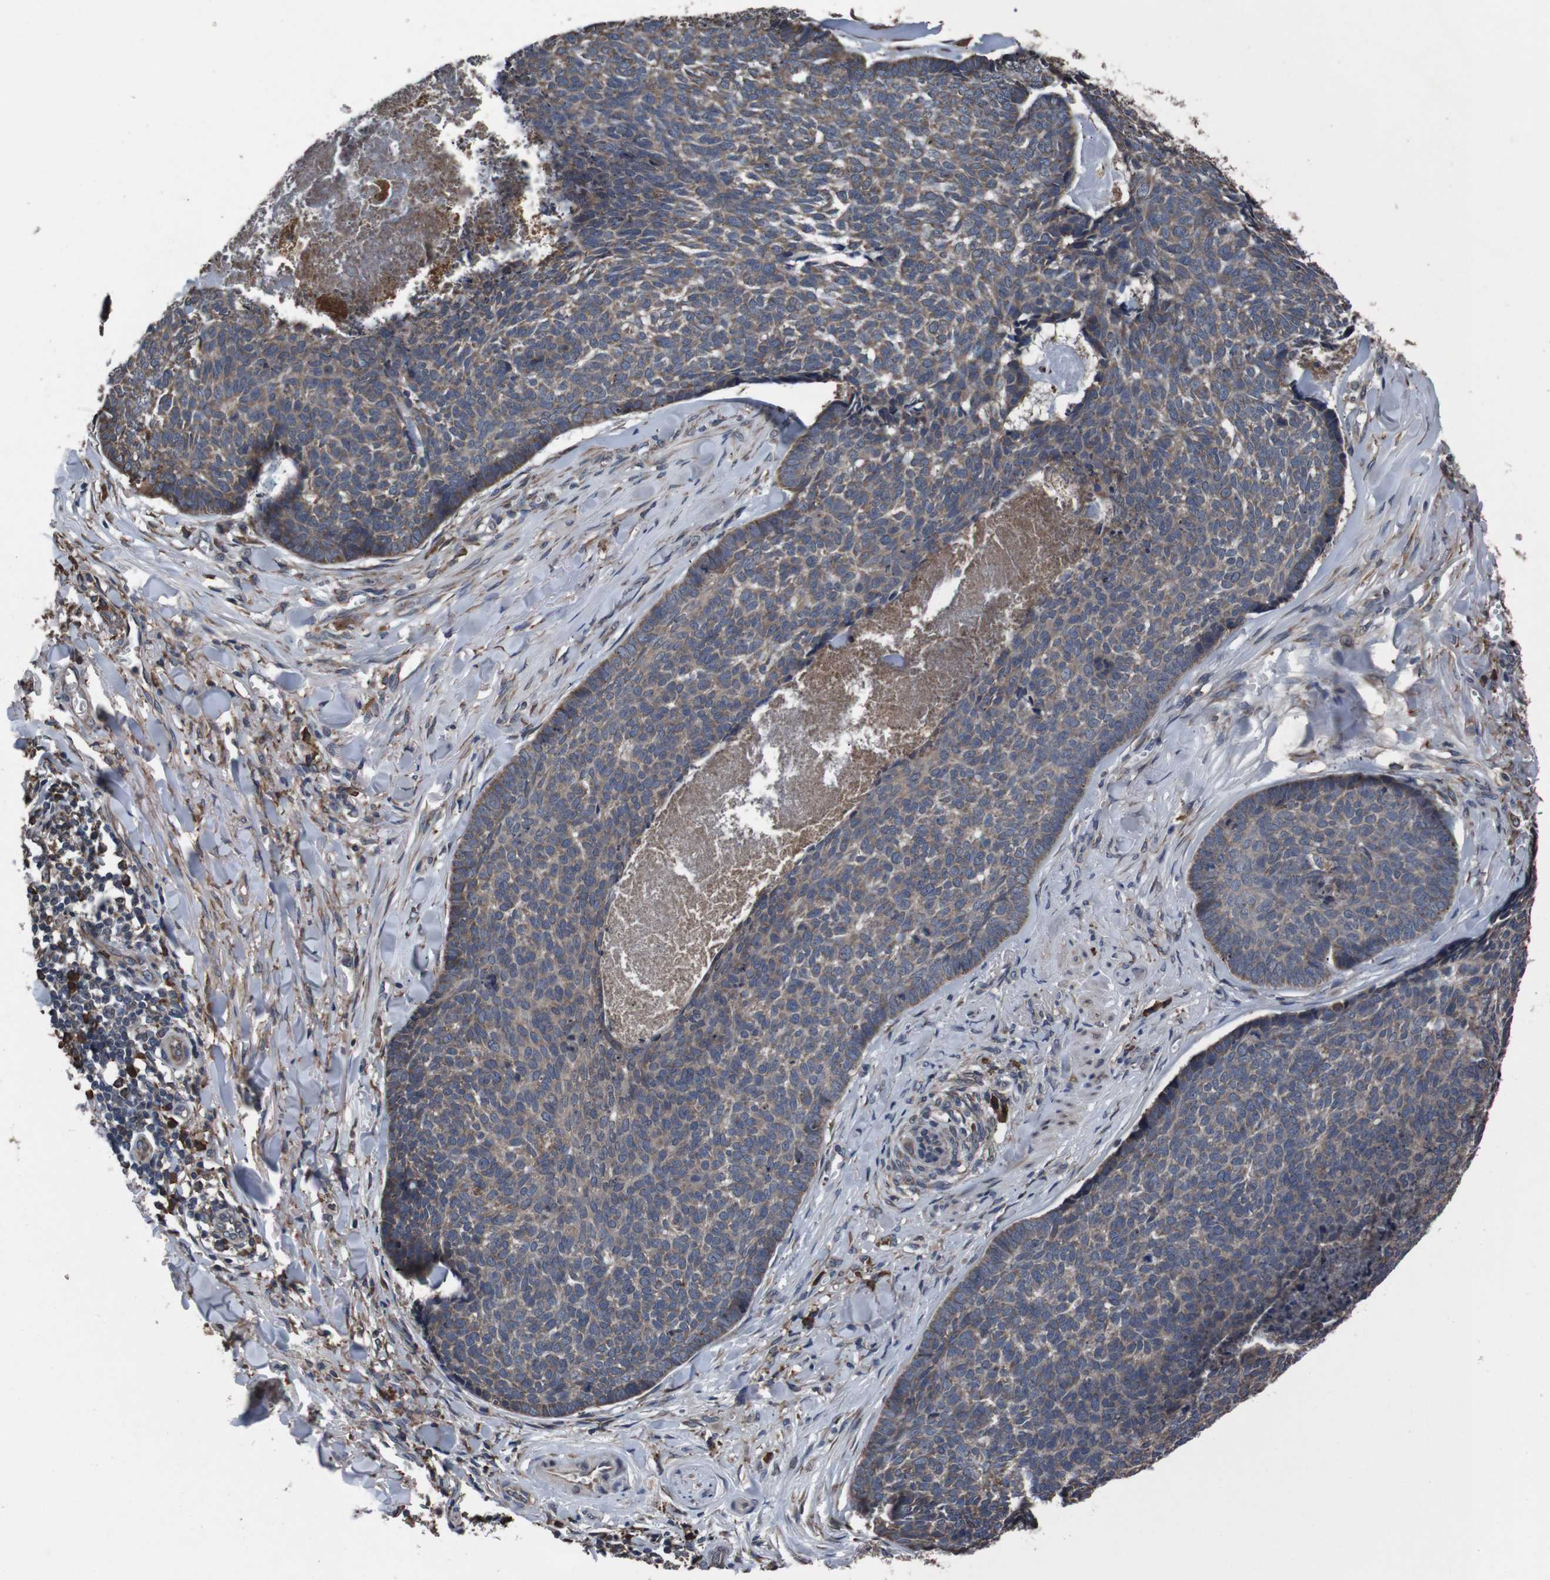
{"staining": {"intensity": "moderate", "quantity": ">75%", "location": "cytoplasmic/membranous"}, "tissue": "skin cancer", "cell_type": "Tumor cells", "image_type": "cancer", "snomed": [{"axis": "morphology", "description": "Basal cell carcinoma"}, {"axis": "topography", "description": "Skin"}], "caption": "Immunohistochemistry (DAB) staining of basal cell carcinoma (skin) displays moderate cytoplasmic/membranous protein positivity in approximately >75% of tumor cells.", "gene": "SIGMAR1", "patient": {"sex": "male", "age": 84}}